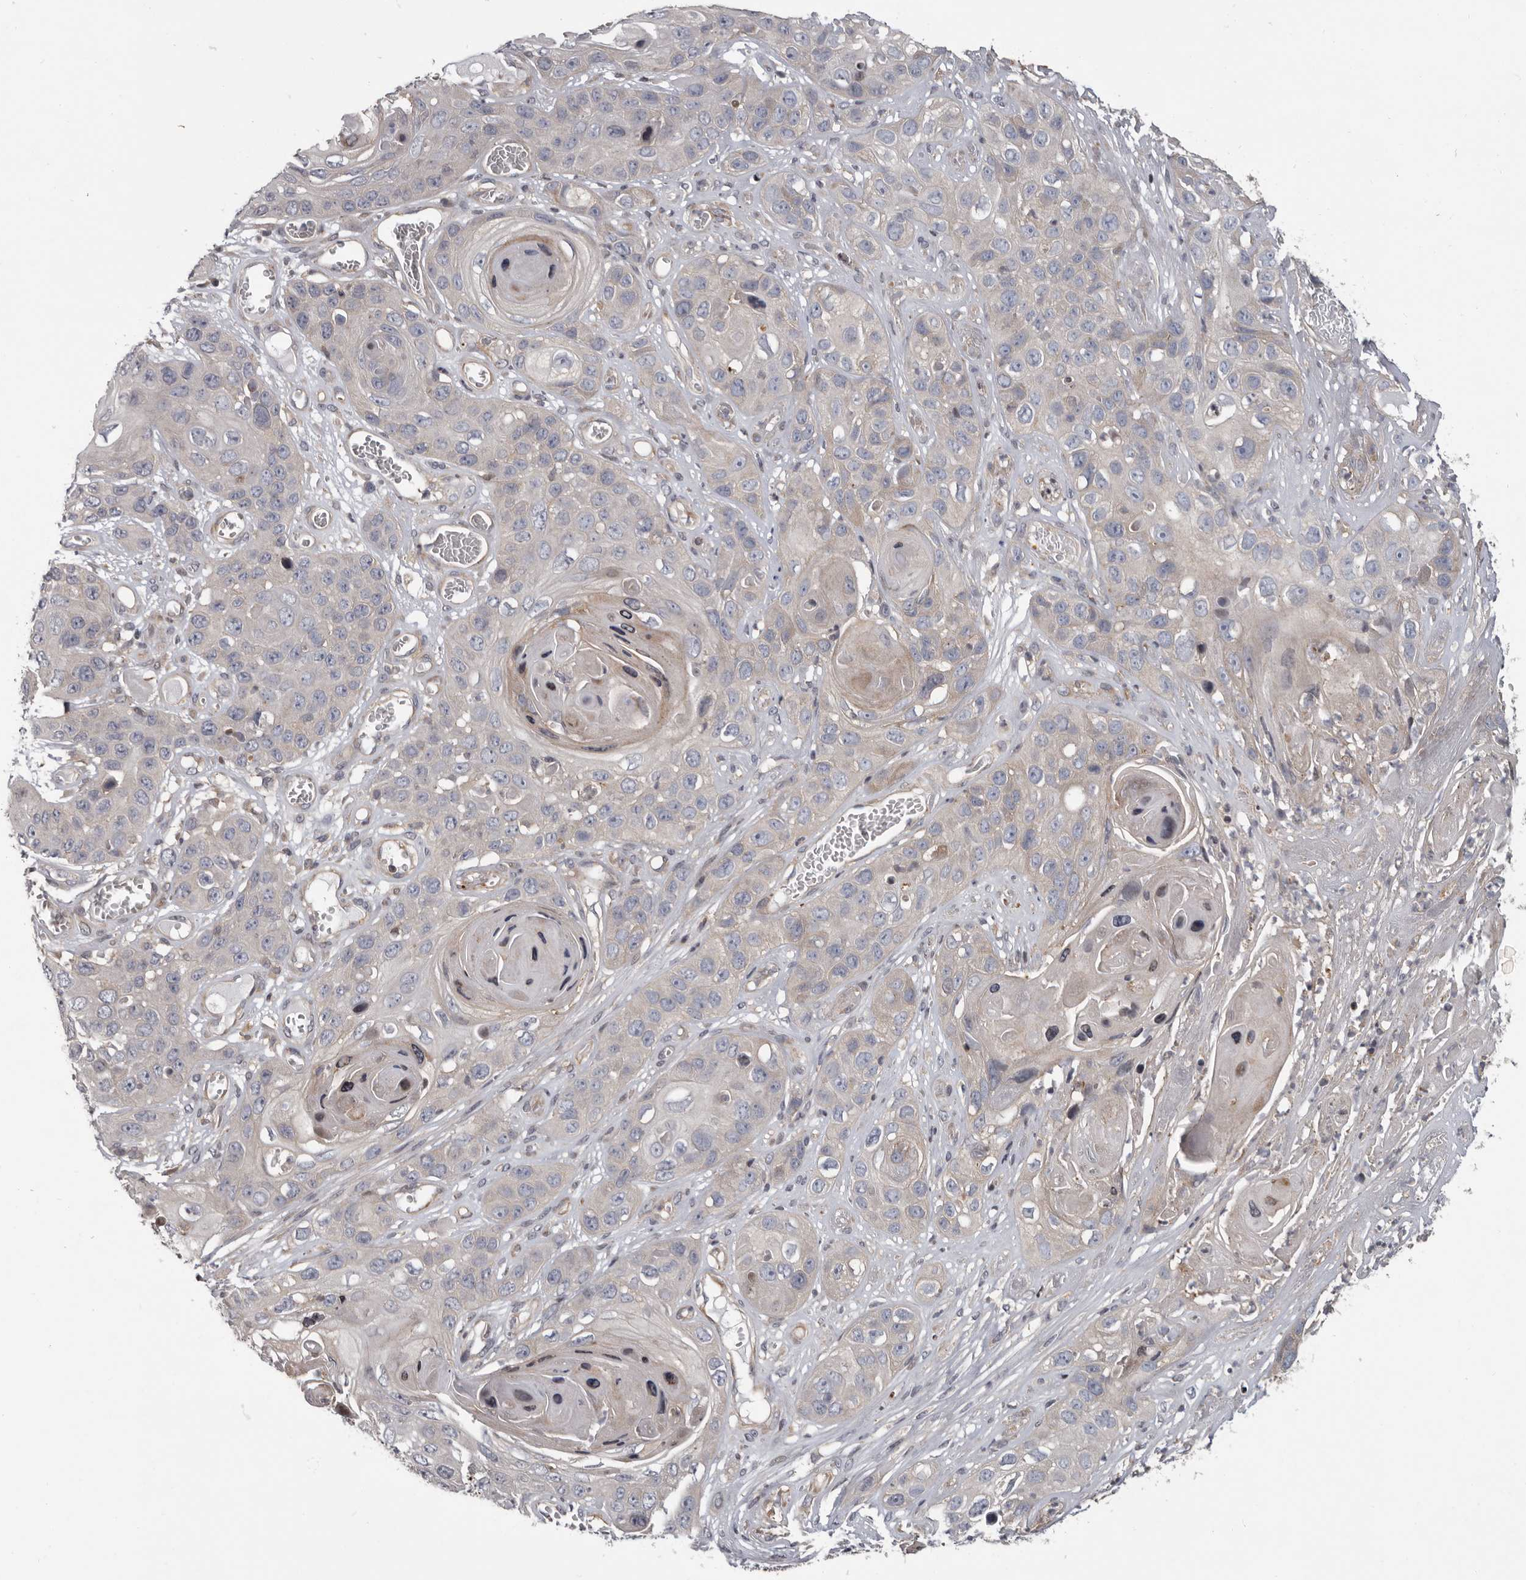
{"staining": {"intensity": "negative", "quantity": "none", "location": "none"}, "tissue": "skin cancer", "cell_type": "Tumor cells", "image_type": "cancer", "snomed": [{"axis": "morphology", "description": "Squamous cell carcinoma, NOS"}, {"axis": "topography", "description": "Skin"}], "caption": "Immunohistochemical staining of squamous cell carcinoma (skin) reveals no significant staining in tumor cells.", "gene": "FGFR4", "patient": {"sex": "male", "age": 55}}